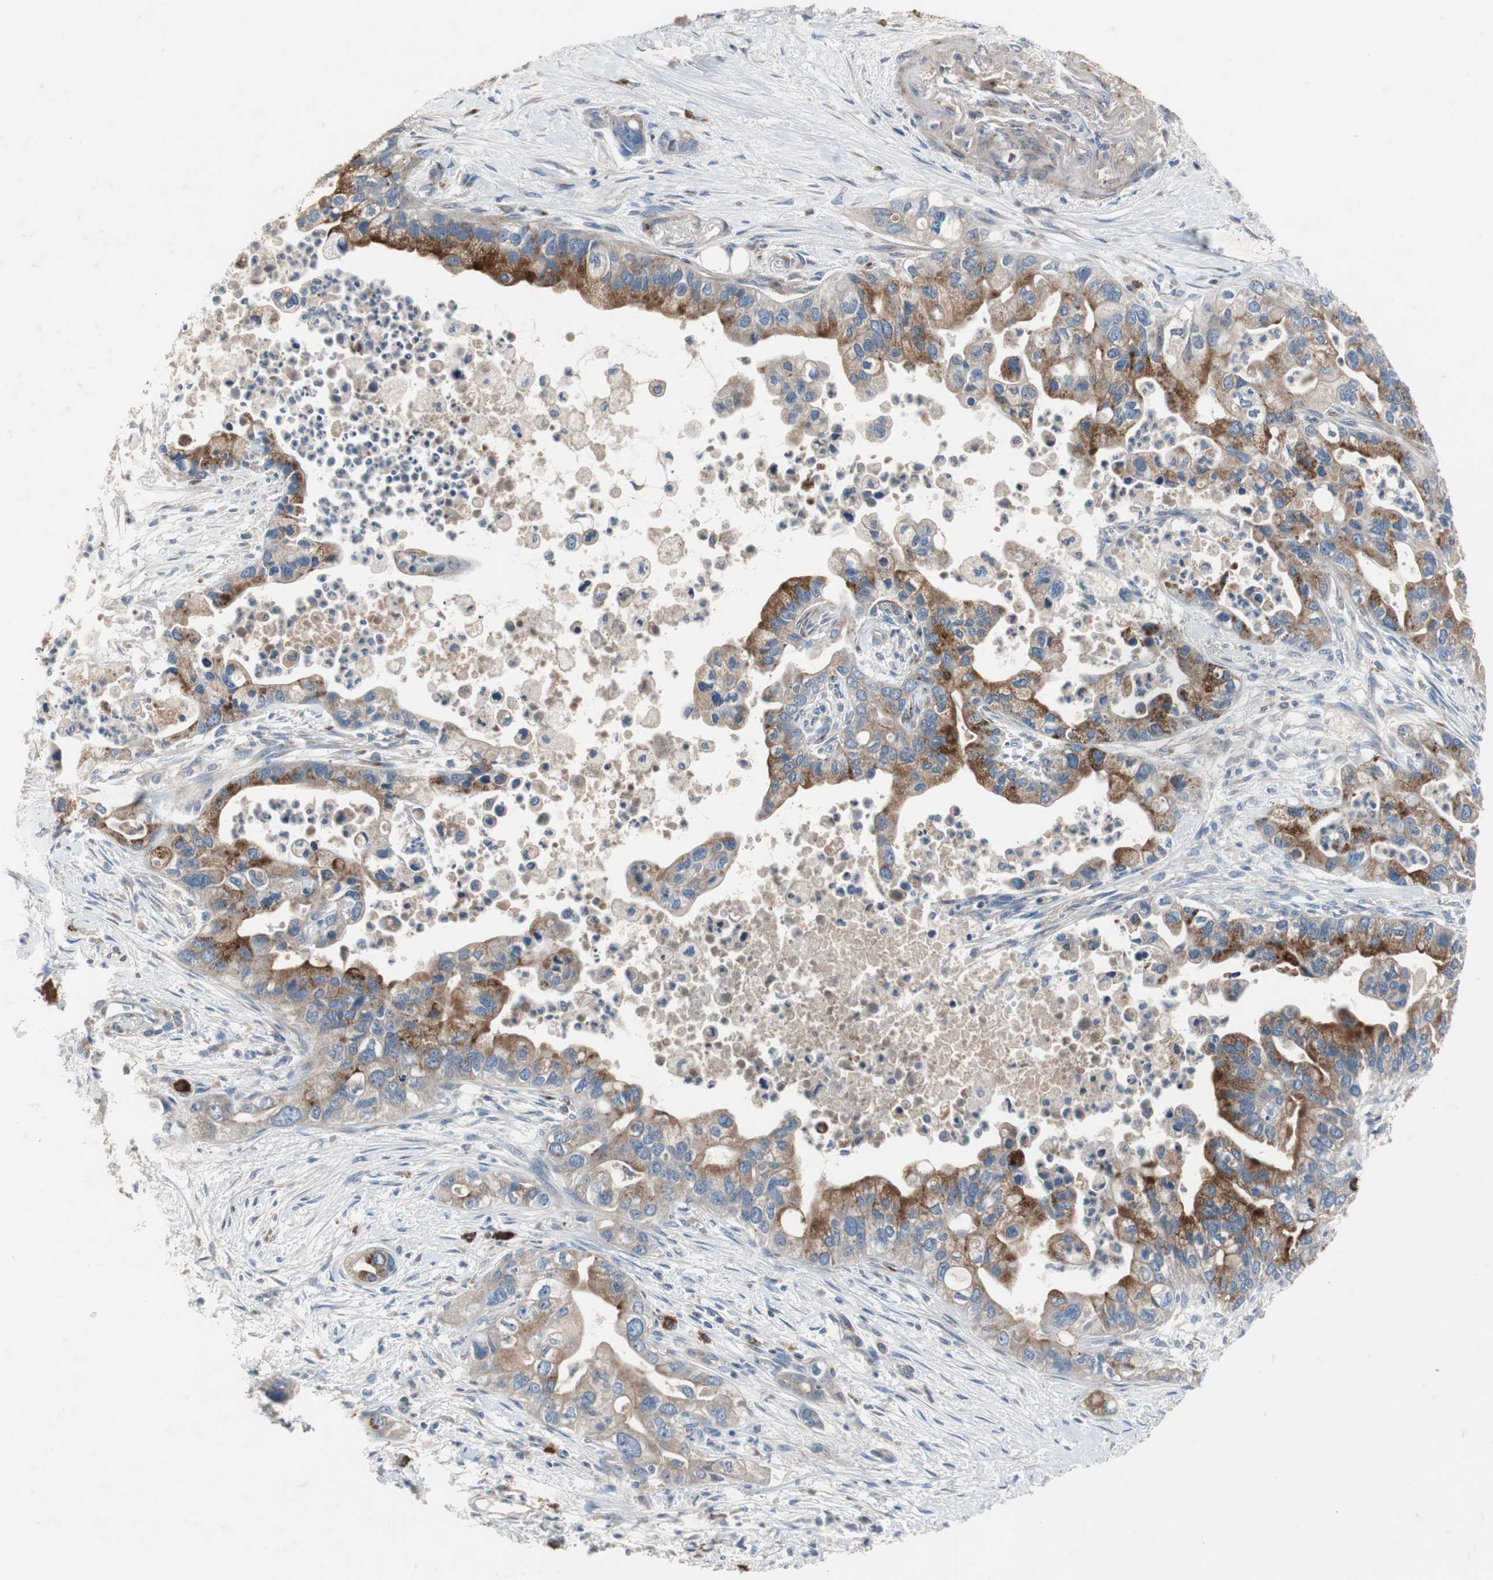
{"staining": {"intensity": "moderate", "quantity": "25%-75%", "location": "cytoplasmic/membranous"}, "tissue": "pancreatic cancer", "cell_type": "Tumor cells", "image_type": "cancer", "snomed": [{"axis": "morphology", "description": "Adenocarcinoma, NOS"}, {"axis": "topography", "description": "Pancreas"}], "caption": "An immunohistochemistry (IHC) micrograph of neoplastic tissue is shown. Protein staining in brown labels moderate cytoplasmic/membranous positivity in pancreatic cancer (adenocarcinoma) within tumor cells. Immunohistochemistry (ihc) stains the protein of interest in brown and the nuclei are stained blue.", "gene": "SORT1", "patient": {"sex": "male", "age": 70}}